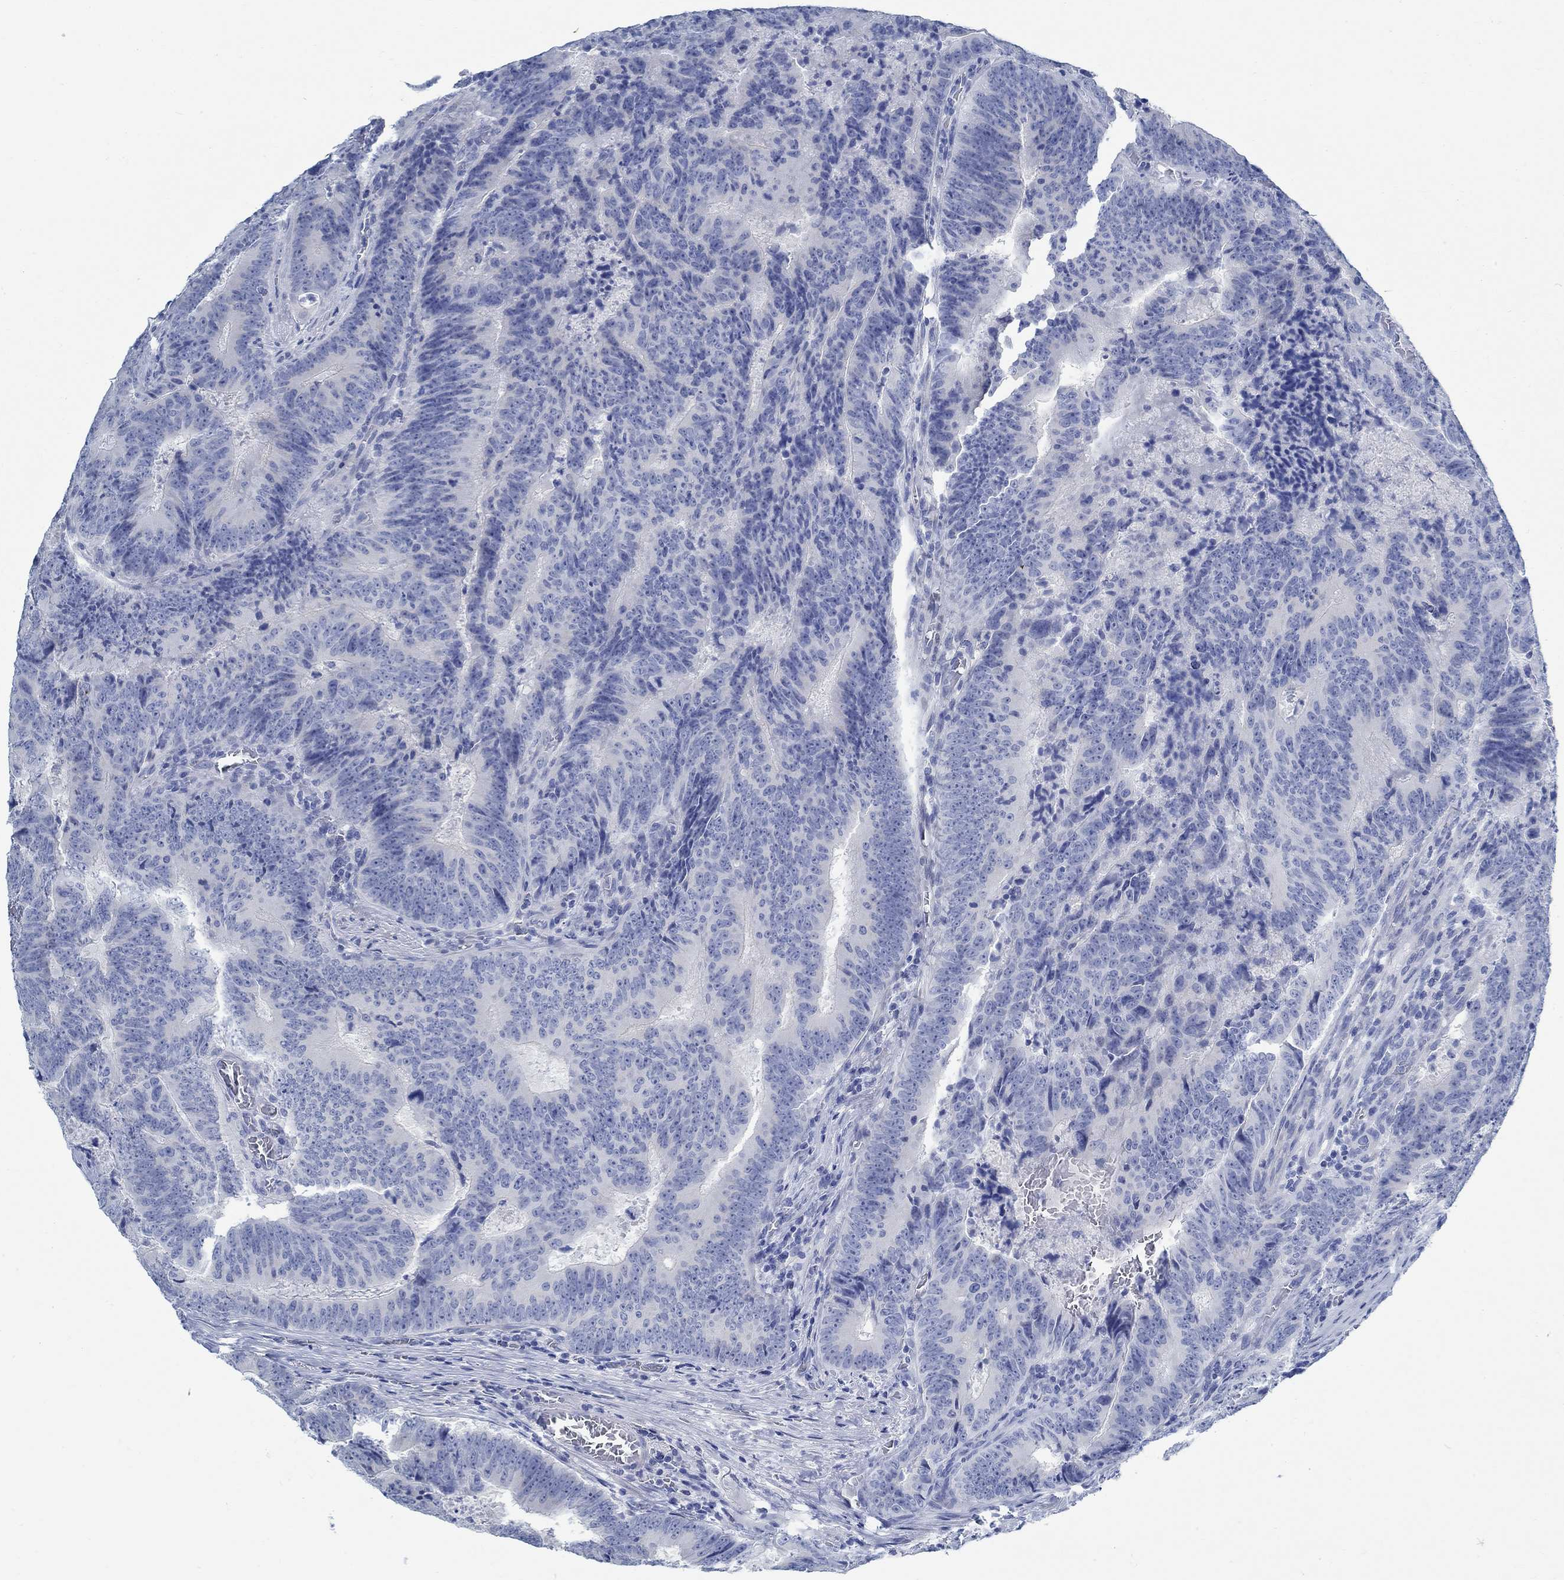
{"staining": {"intensity": "negative", "quantity": "none", "location": "none"}, "tissue": "colorectal cancer", "cell_type": "Tumor cells", "image_type": "cancer", "snomed": [{"axis": "morphology", "description": "Adenocarcinoma, NOS"}, {"axis": "topography", "description": "Colon"}], "caption": "A high-resolution image shows IHC staining of colorectal cancer, which shows no significant expression in tumor cells.", "gene": "RBM20", "patient": {"sex": "female", "age": 82}}